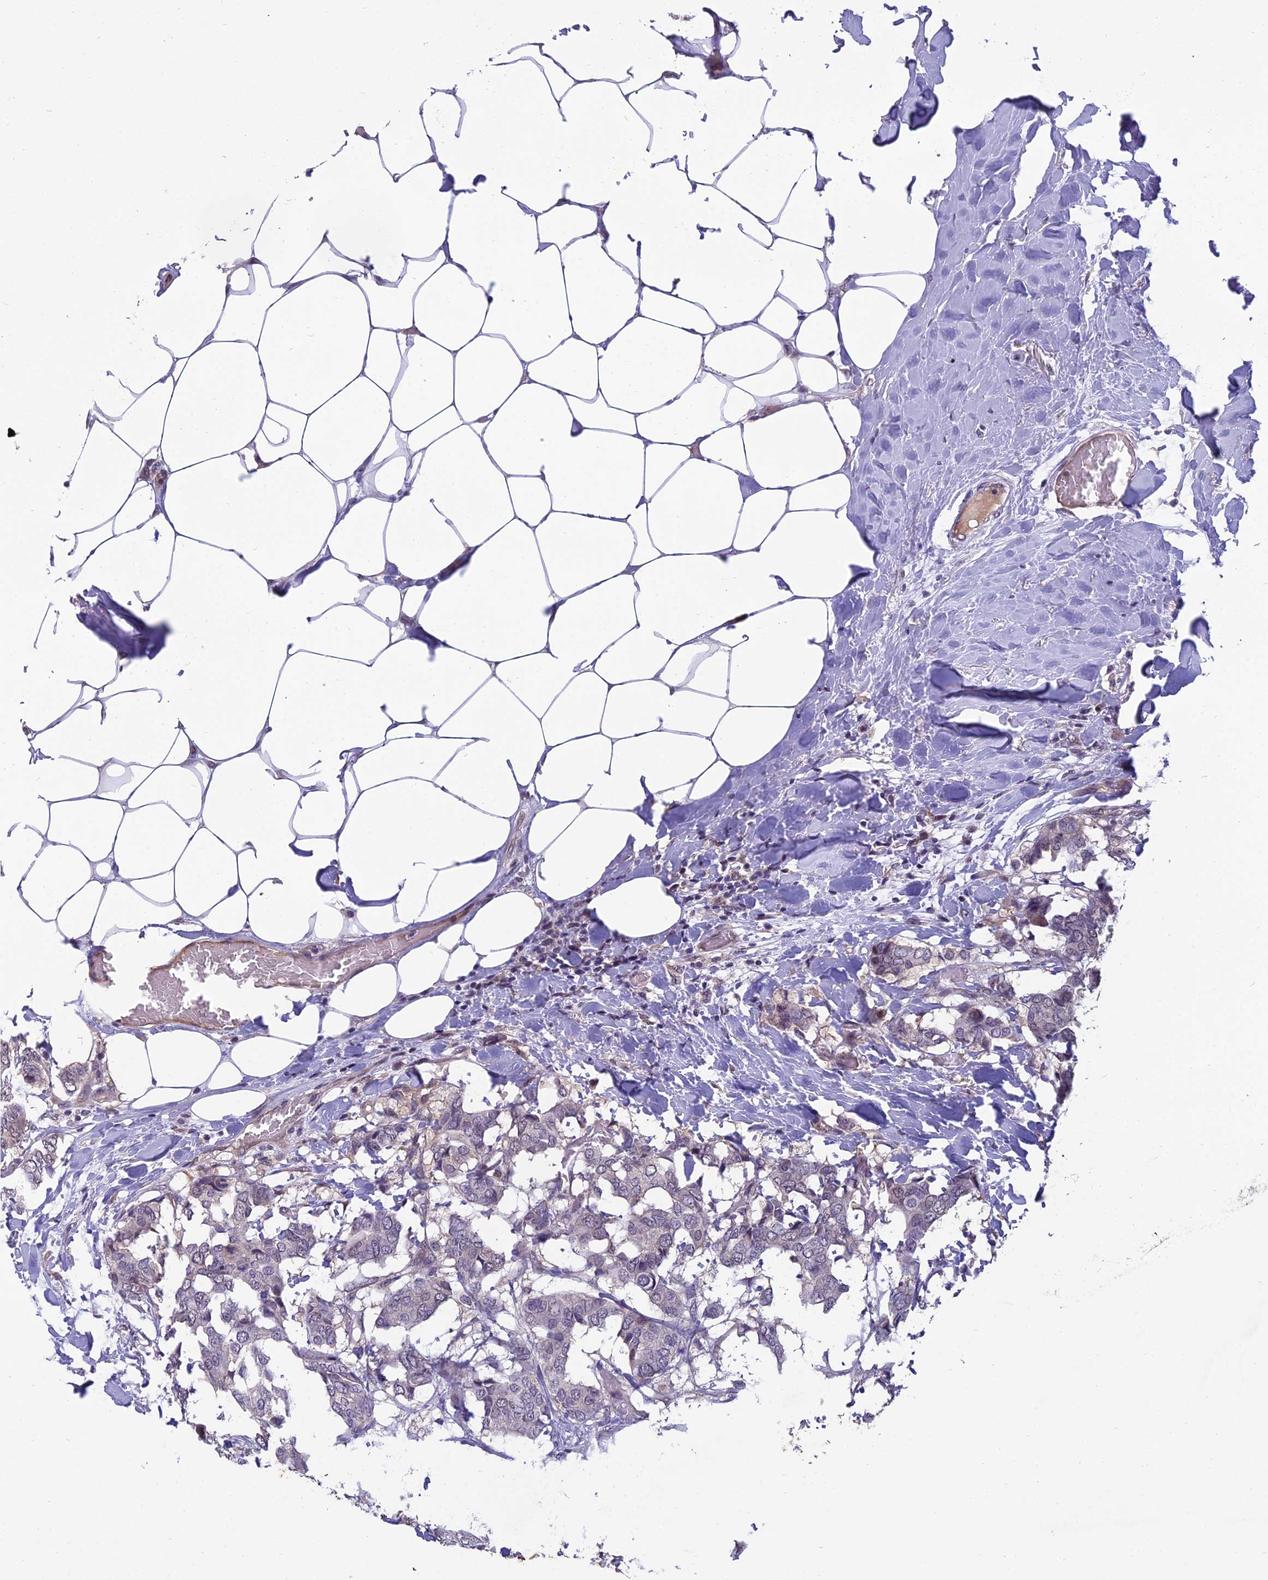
{"staining": {"intensity": "negative", "quantity": "none", "location": "none"}, "tissue": "breast cancer", "cell_type": "Tumor cells", "image_type": "cancer", "snomed": [{"axis": "morphology", "description": "Duct carcinoma"}, {"axis": "topography", "description": "Breast"}], "caption": "Tumor cells are negative for brown protein staining in breast cancer.", "gene": "GRWD1", "patient": {"sex": "female", "age": 75}}